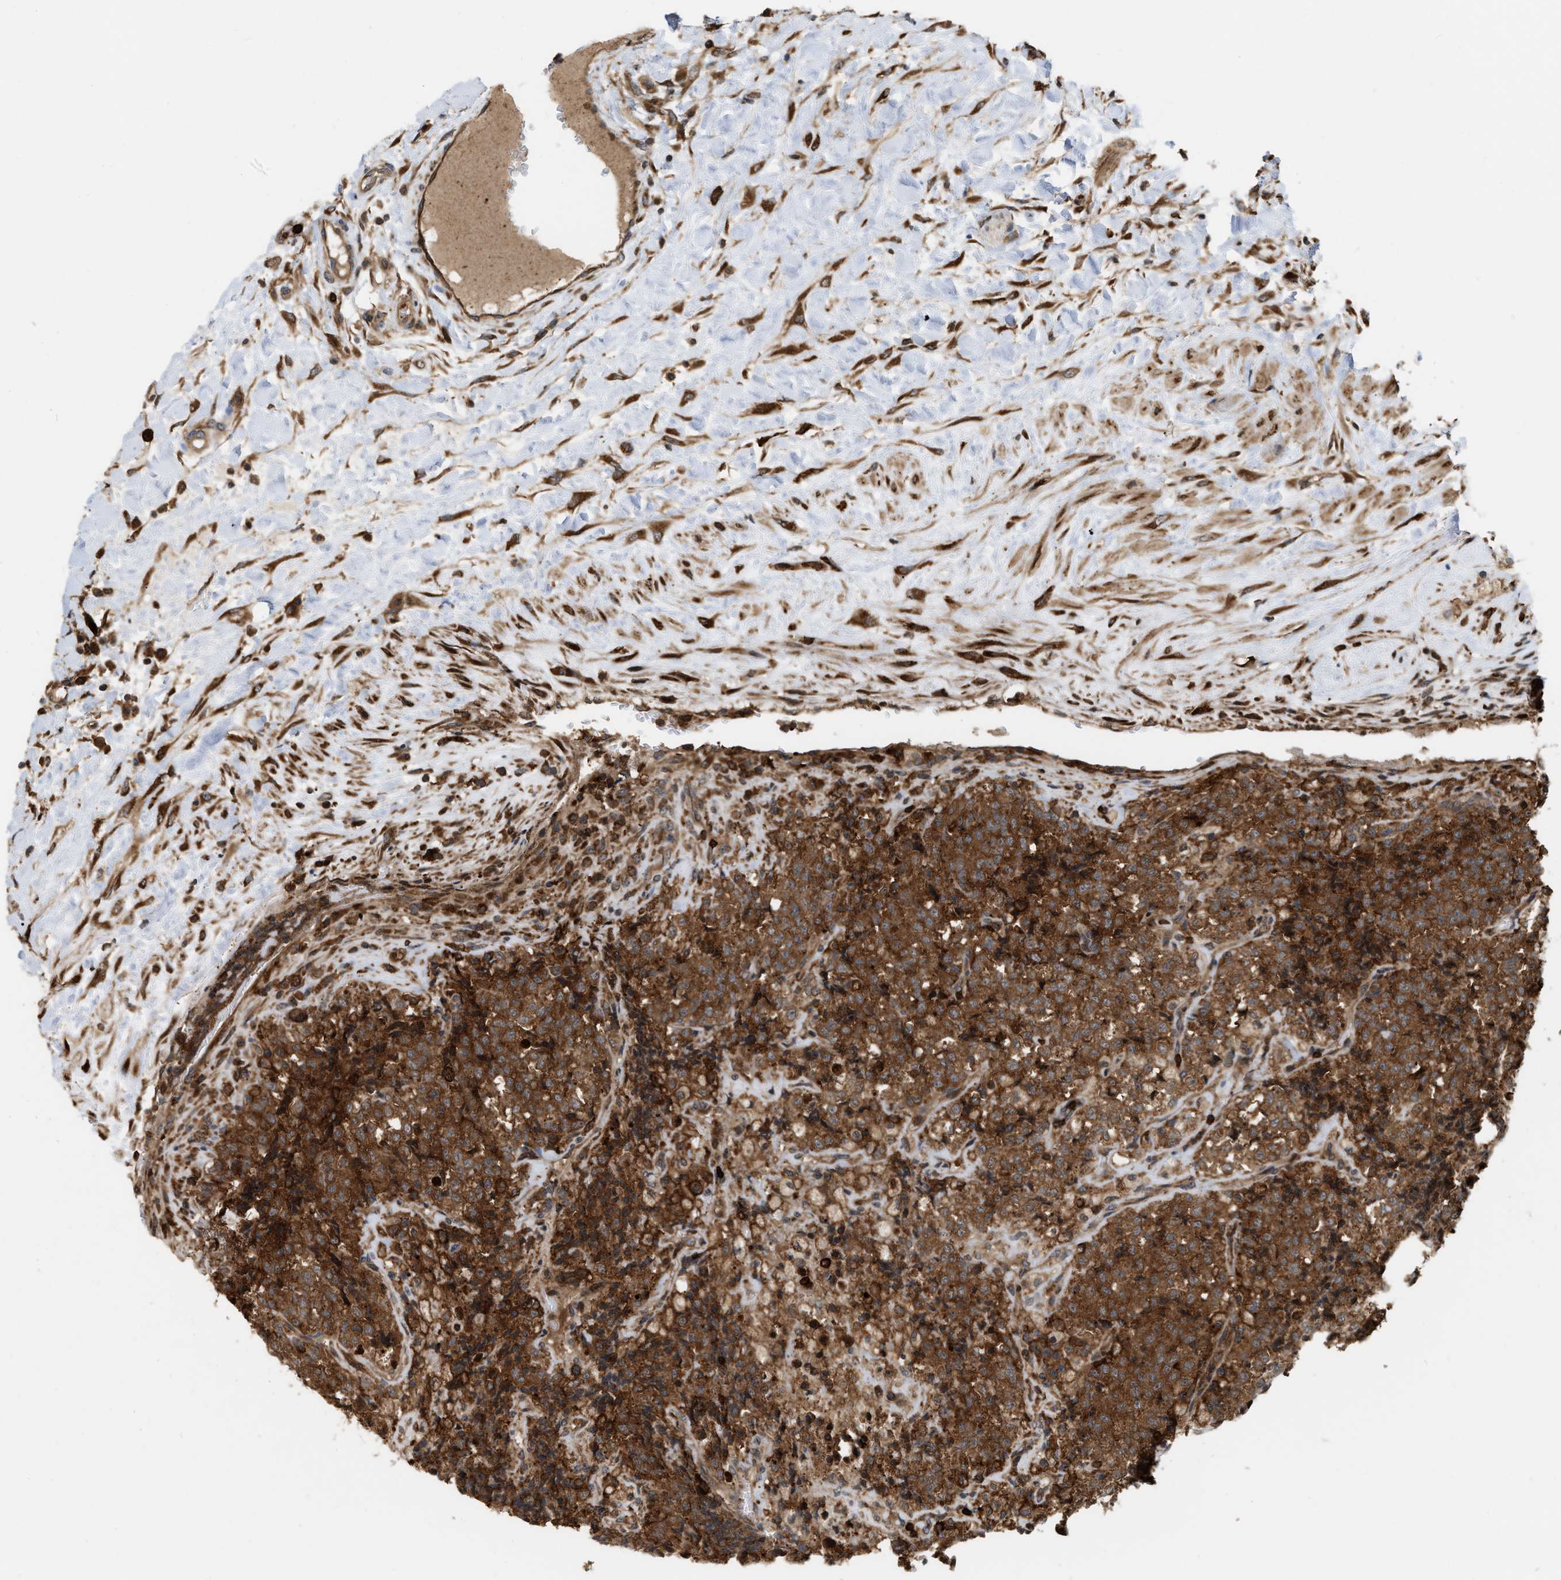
{"staining": {"intensity": "strong", "quantity": ">75%", "location": "cytoplasmic/membranous"}, "tissue": "testis cancer", "cell_type": "Tumor cells", "image_type": "cancer", "snomed": [{"axis": "morphology", "description": "Seminoma, NOS"}, {"axis": "topography", "description": "Testis"}], "caption": "Immunohistochemistry (IHC) histopathology image of neoplastic tissue: testis cancer (seminoma) stained using IHC exhibits high levels of strong protein expression localized specifically in the cytoplasmic/membranous of tumor cells, appearing as a cytoplasmic/membranous brown color.", "gene": "IQCE", "patient": {"sex": "male", "age": 59}}